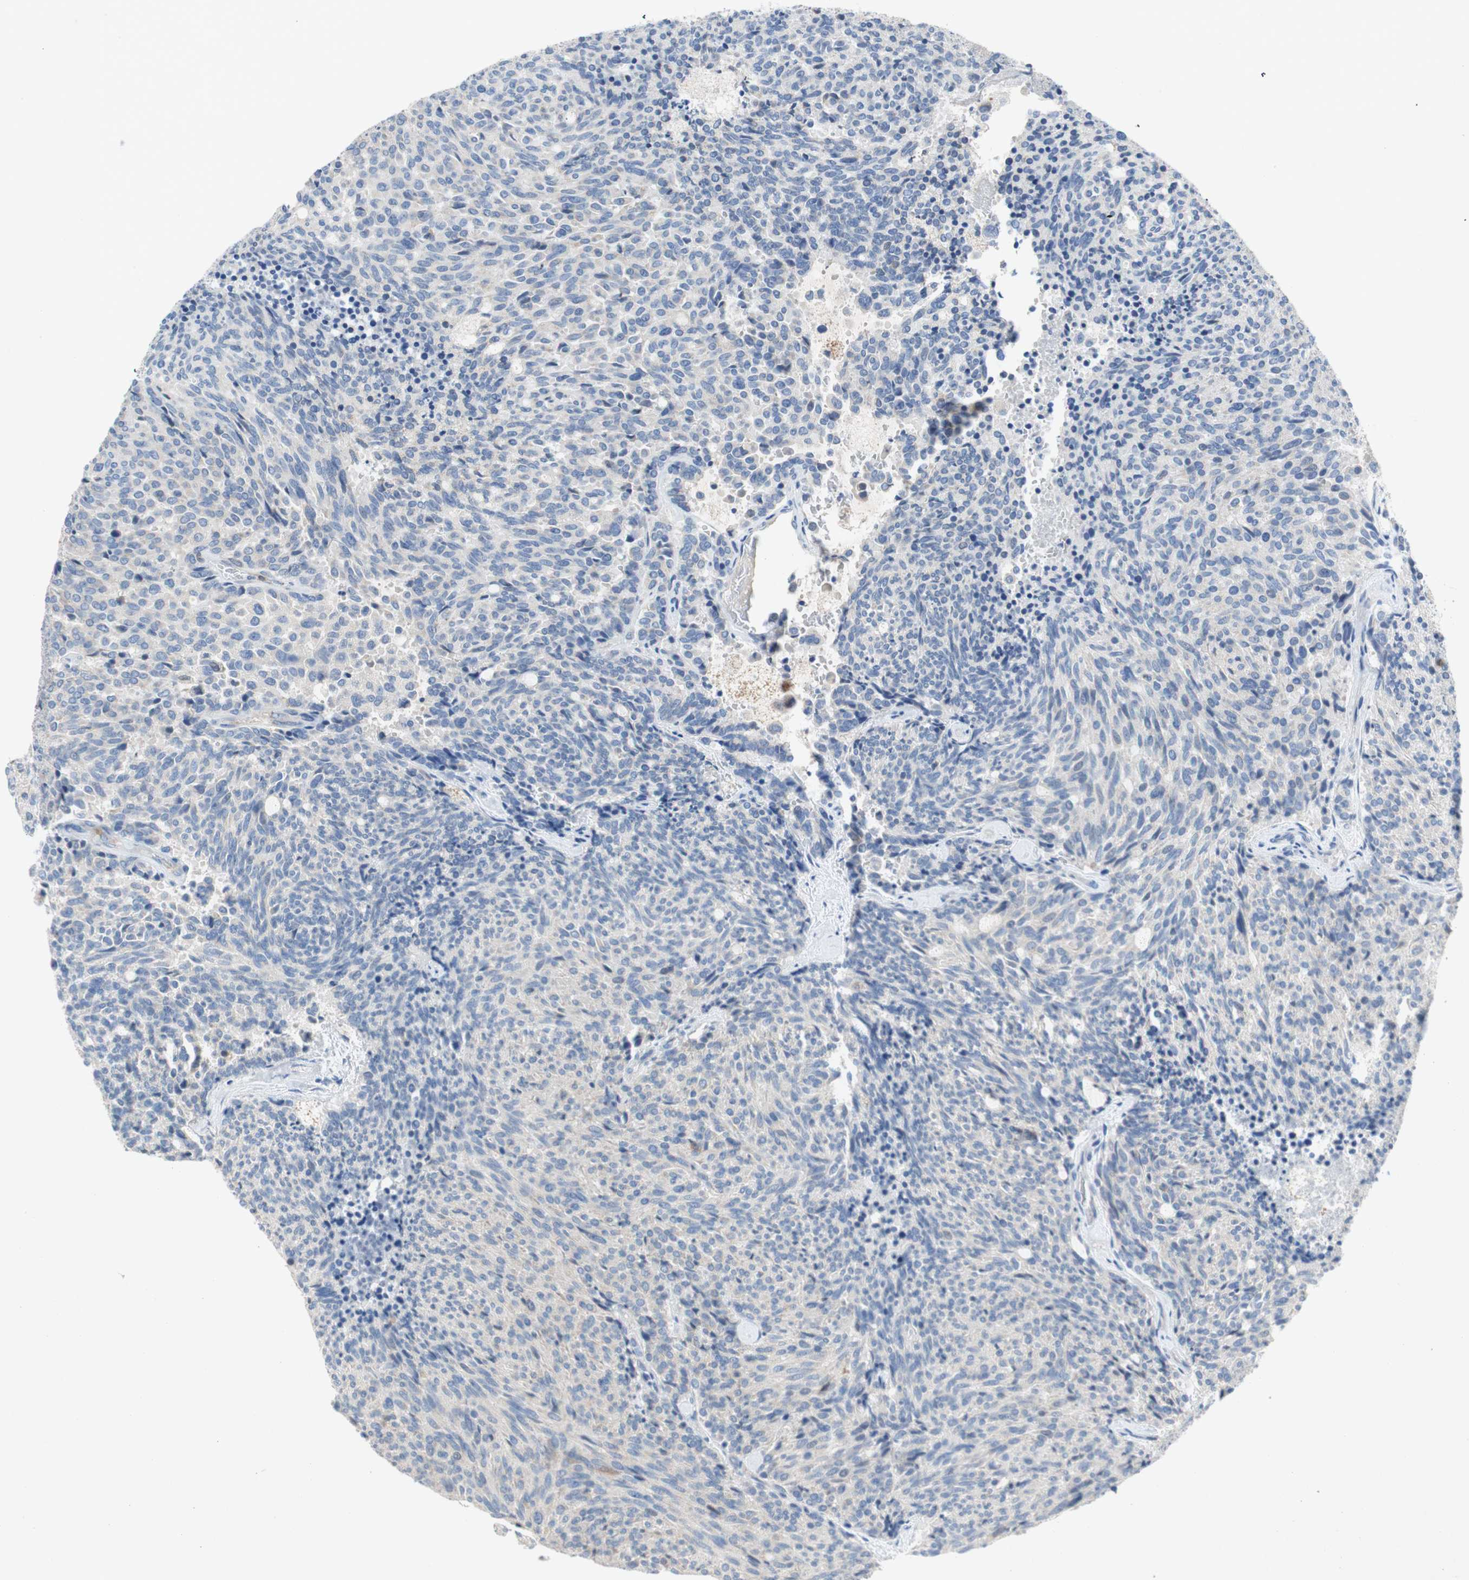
{"staining": {"intensity": "negative", "quantity": "none", "location": "none"}, "tissue": "carcinoid", "cell_type": "Tumor cells", "image_type": "cancer", "snomed": [{"axis": "morphology", "description": "Carcinoid, malignant, NOS"}, {"axis": "topography", "description": "Pancreas"}], "caption": "DAB immunohistochemical staining of human carcinoid demonstrates no significant expression in tumor cells. The staining was performed using DAB (3,3'-diaminobenzidine) to visualize the protein expression in brown, while the nuclei were stained in blue with hematoxylin (Magnification: 20x).", "gene": "RELB", "patient": {"sex": "female", "age": 54}}